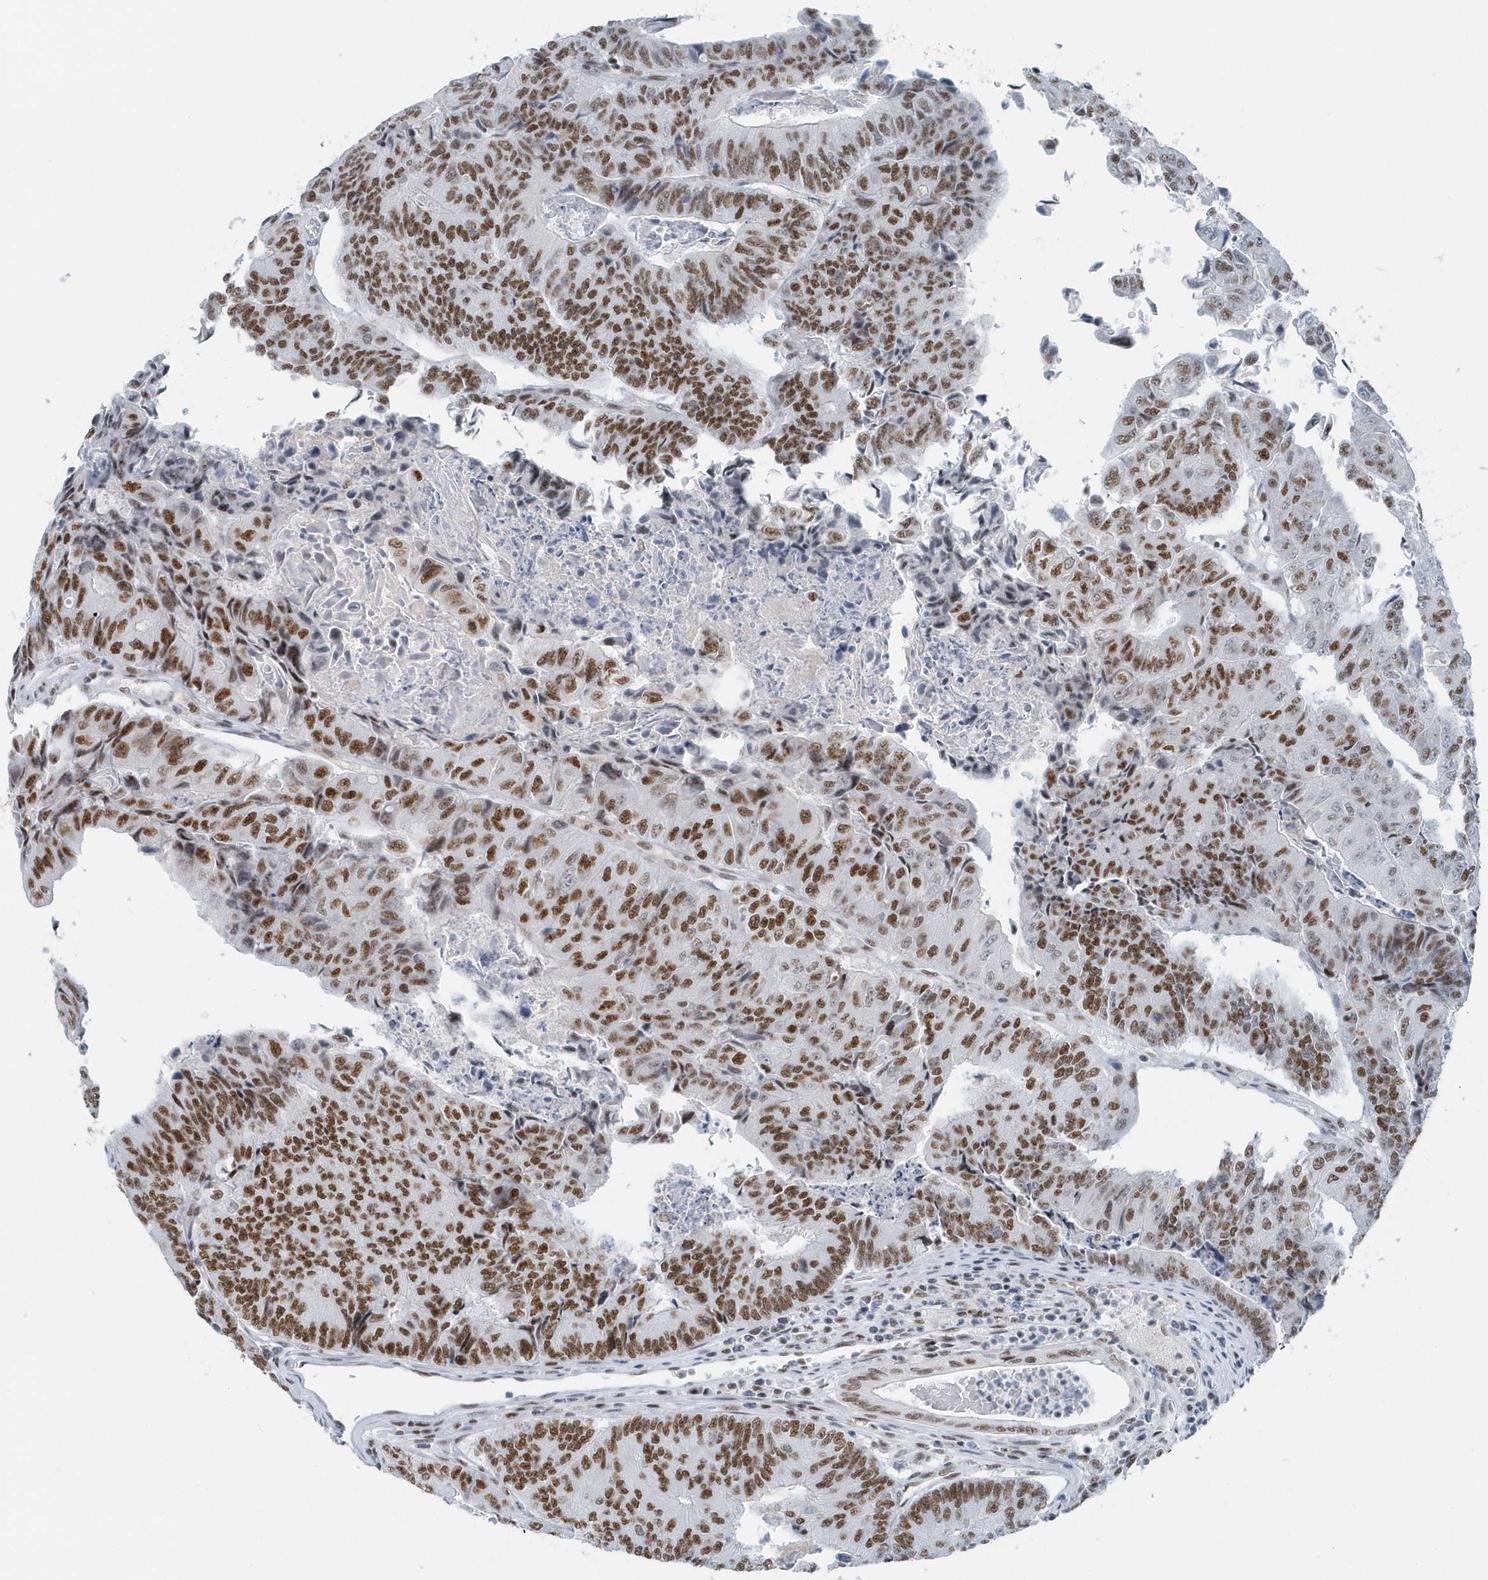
{"staining": {"intensity": "strong", "quantity": ">75%", "location": "nuclear"}, "tissue": "colorectal cancer", "cell_type": "Tumor cells", "image_type": "cancer", "snomed": [{"axis": "morphology", "description": "Adenocarcinoma, NOS"}, {"axis": "topography", "description": "Colon"}], "caption": "Immunohistochemical staining of human colorectal cancer shows strong nuclear protein expression in approximately >75% of tumor cells. The protein is stained brown, and the nuclei are stained in blue (DAB (3,3'-diaminobenzidine) IHC with brightfield microscopy, high magnification).", "gene": "FIP1L1", "patient": {"sex": "female", "age": 67}}